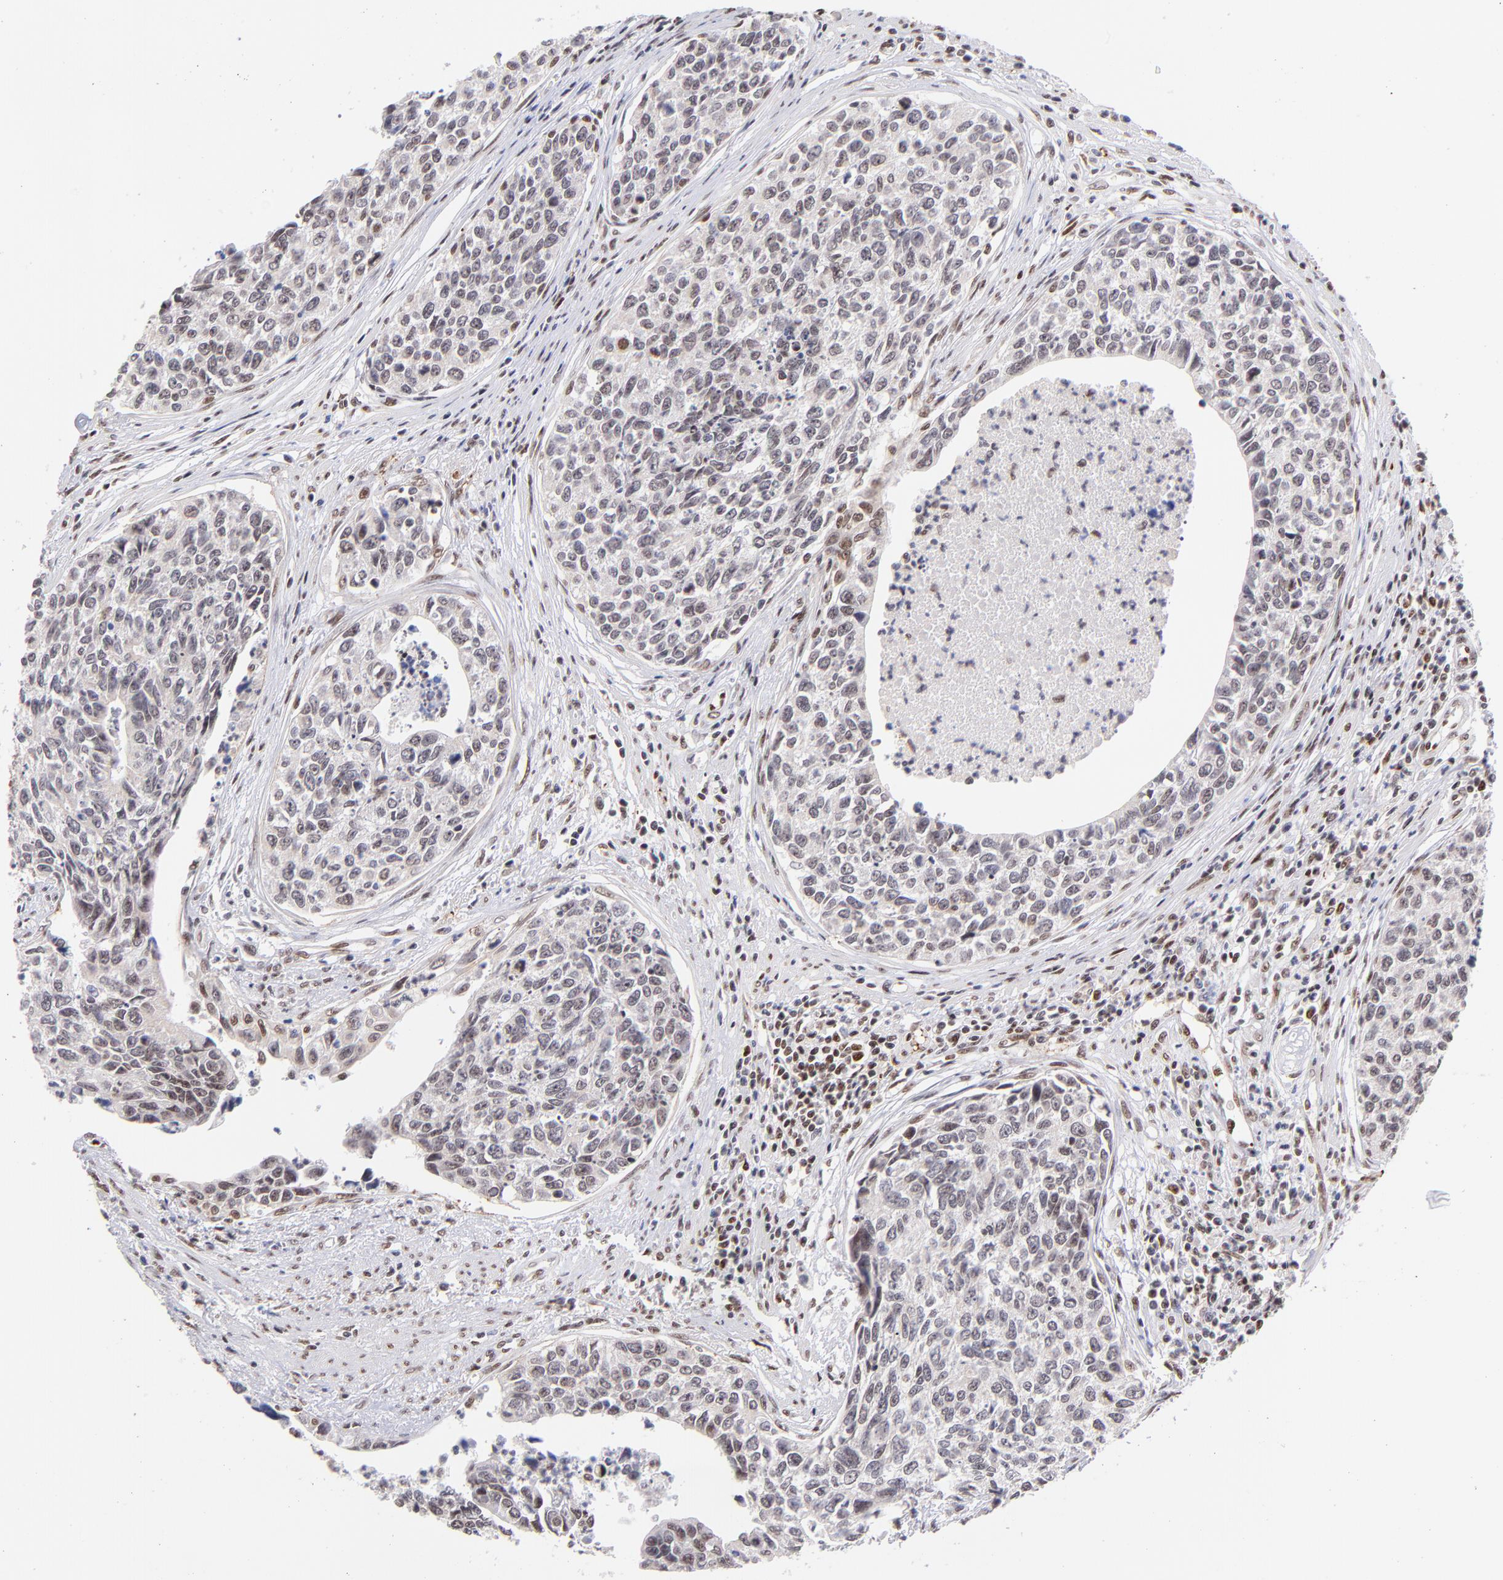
{"staining": {"intensity": "weak", "quantity": ">75%", "location": "nuclear"}, "tissue": "urothelial cancer", "cell_type": "Tumor cells", "image_type": "cancer", "snomed": [{"axis": "morphology", "description": "Urothelial carcinoma, High grade"}, {"axis": "topography", "description": "Urinary bladder"}], "caption": "There is low levels of weak nuclear expression in tumor cells of urothelial carcinoma (high-grade), as demonstrated by immunohistochemical staining (brown color).", "gene": "MIDEAS", "patient": {"sex": "male", "age": 81}}